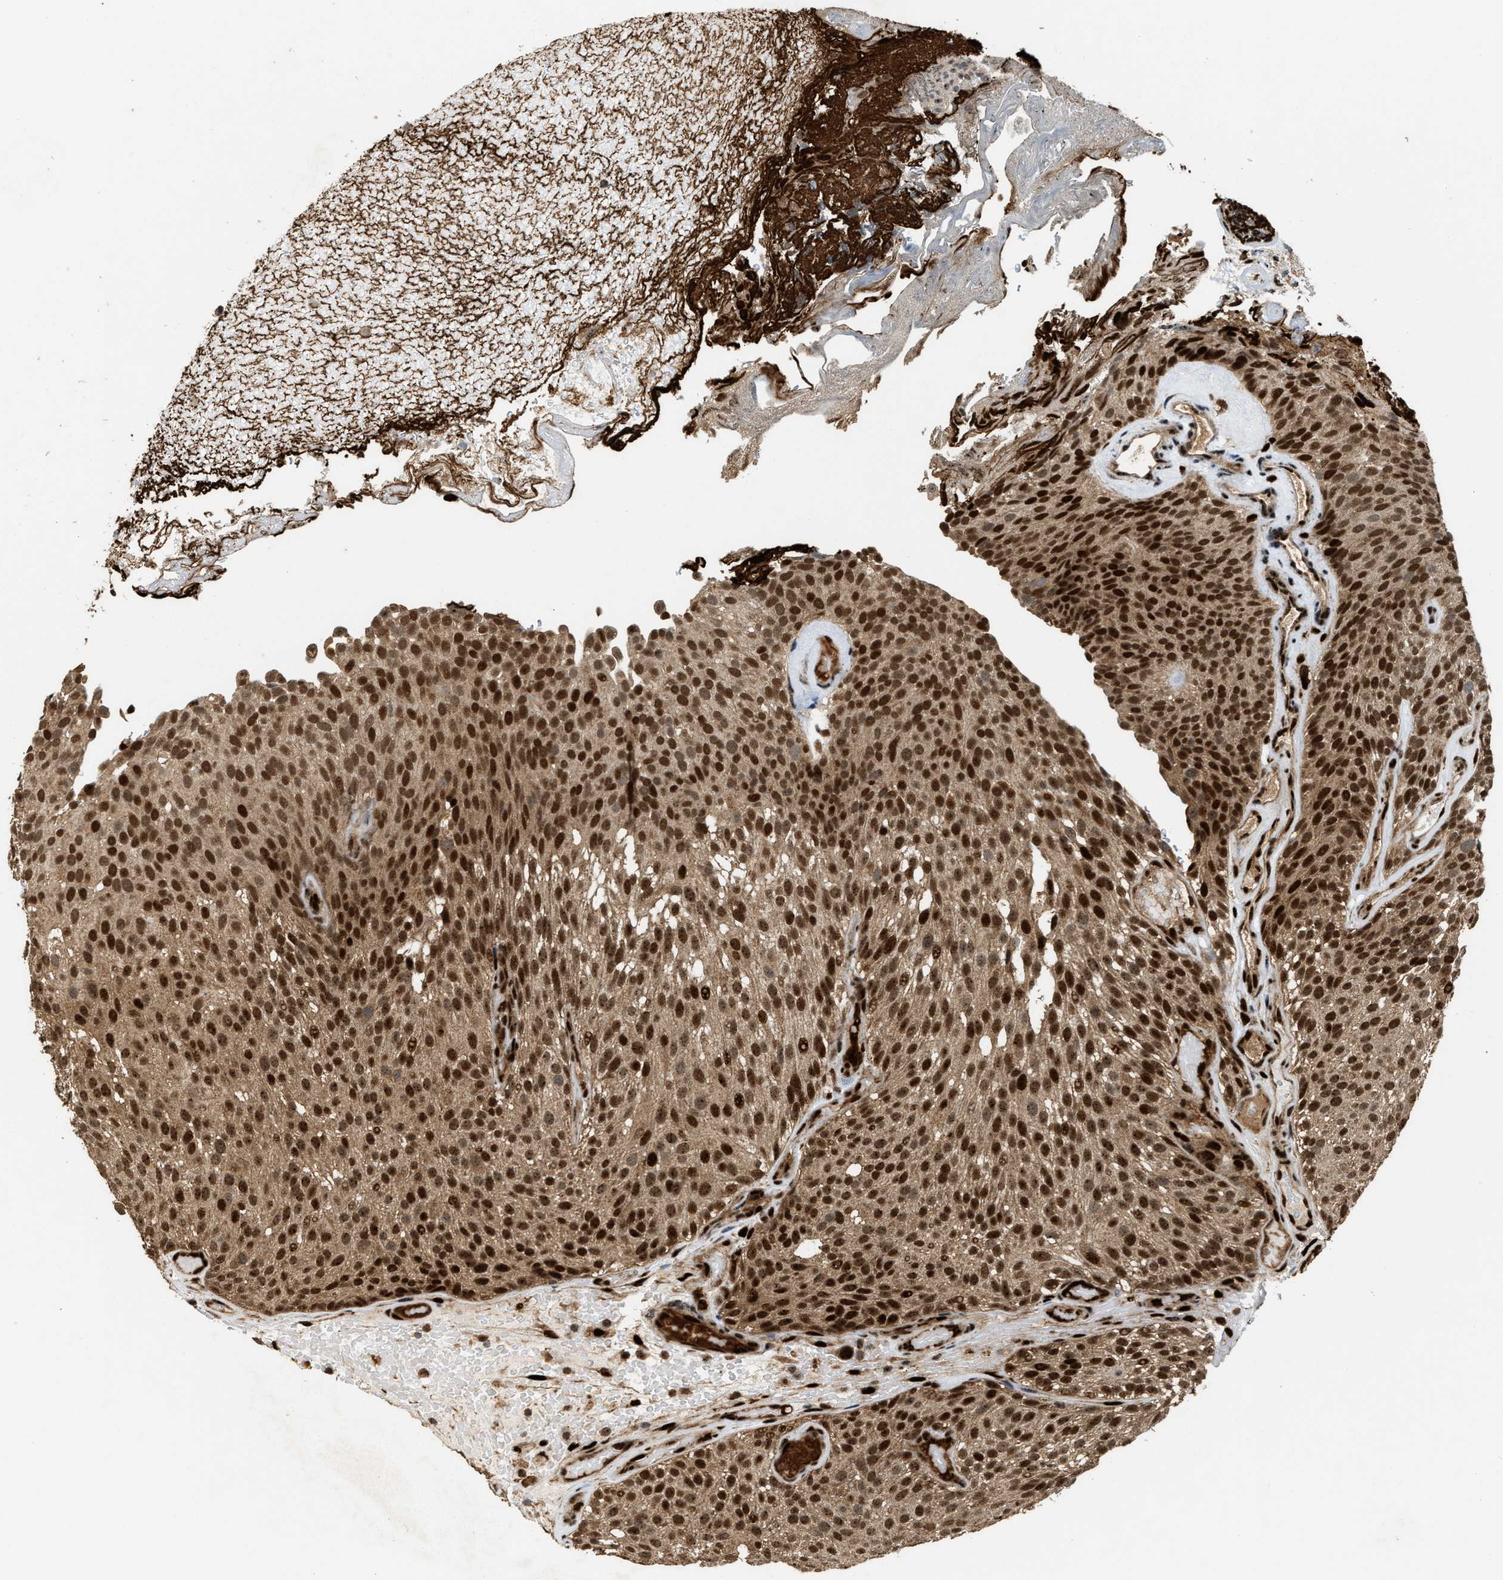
{"staining": {"intensity": "strong", "quantity": ">75%", "location": "cytoplasmic/membranous,nuclear"}, "tissue": "urothelial cancer", "cell_type": "Tumor cells", "image_type": "cancer", "snomed": [{"axis": "morphology", "description": "Urothelial carcinoma, Low grade"}, {"axis": "topography", "description": "Urinary bladder"}], "caption": "Immunohistochemistry (DAB) staining of human urothelial cancer reveals strong cytoplasmic/membranous and nuclear protein positivity in approximately >75% of tumor cells.", "gene": "ZNF687", "patient": {"sex": "male", "age": 78}}